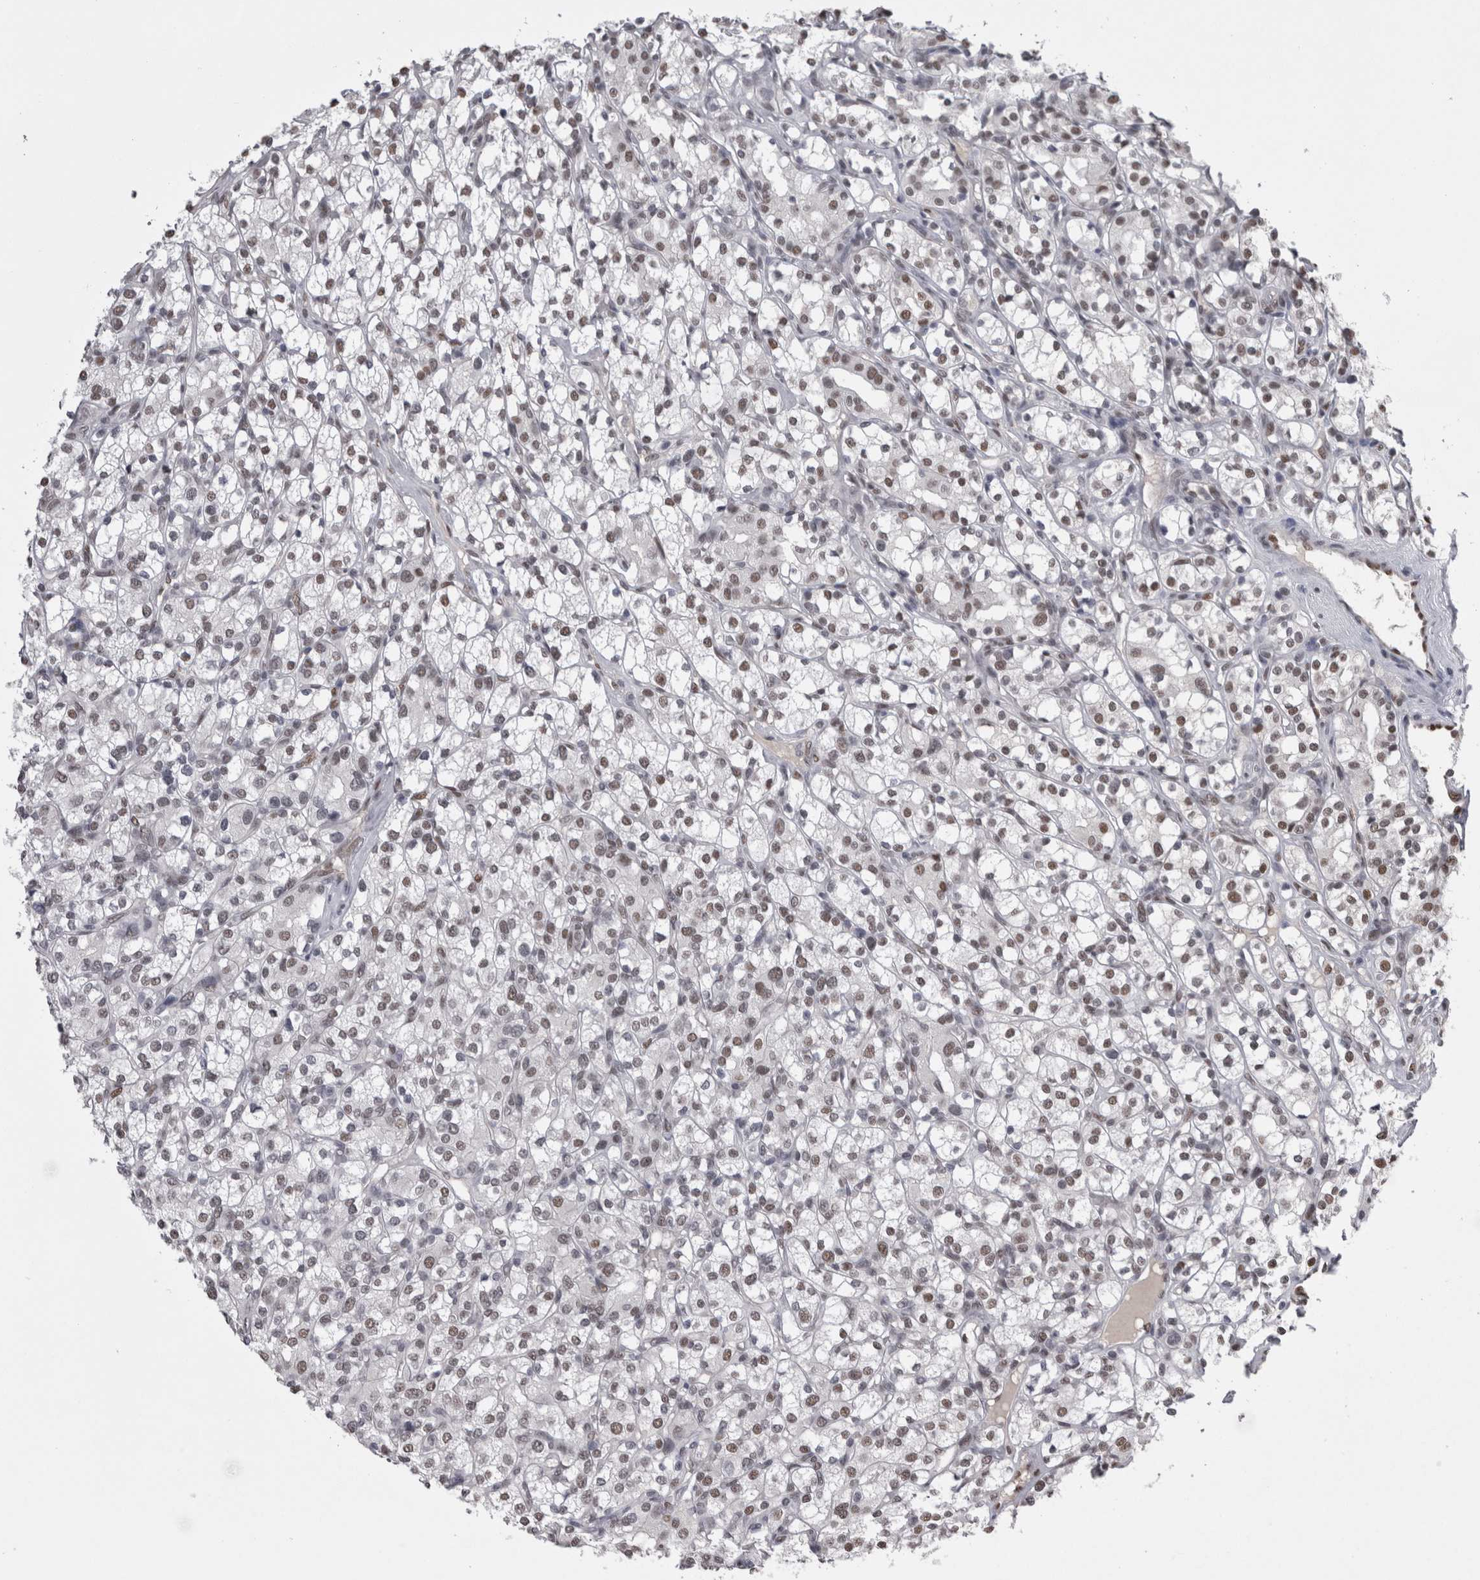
{"staining": {"intensity": "weak", "quantity": ">75%", "location": "nuclear"}, "tissue": "renal cancer", "cell_type": "Tumor cells", "image_type": "cancer", "snomed": [{"axis": "morphology", "description": "Adenocarcinoma, NOS"}, {"axis": "topography", "description": "Kidney"}], "caption": "Weak nuclear staining is appreciated in about >75% of tumor cells in renal cancer.", "gene": "C1orf54", "patient": {"sex": "male", "age": 77}}